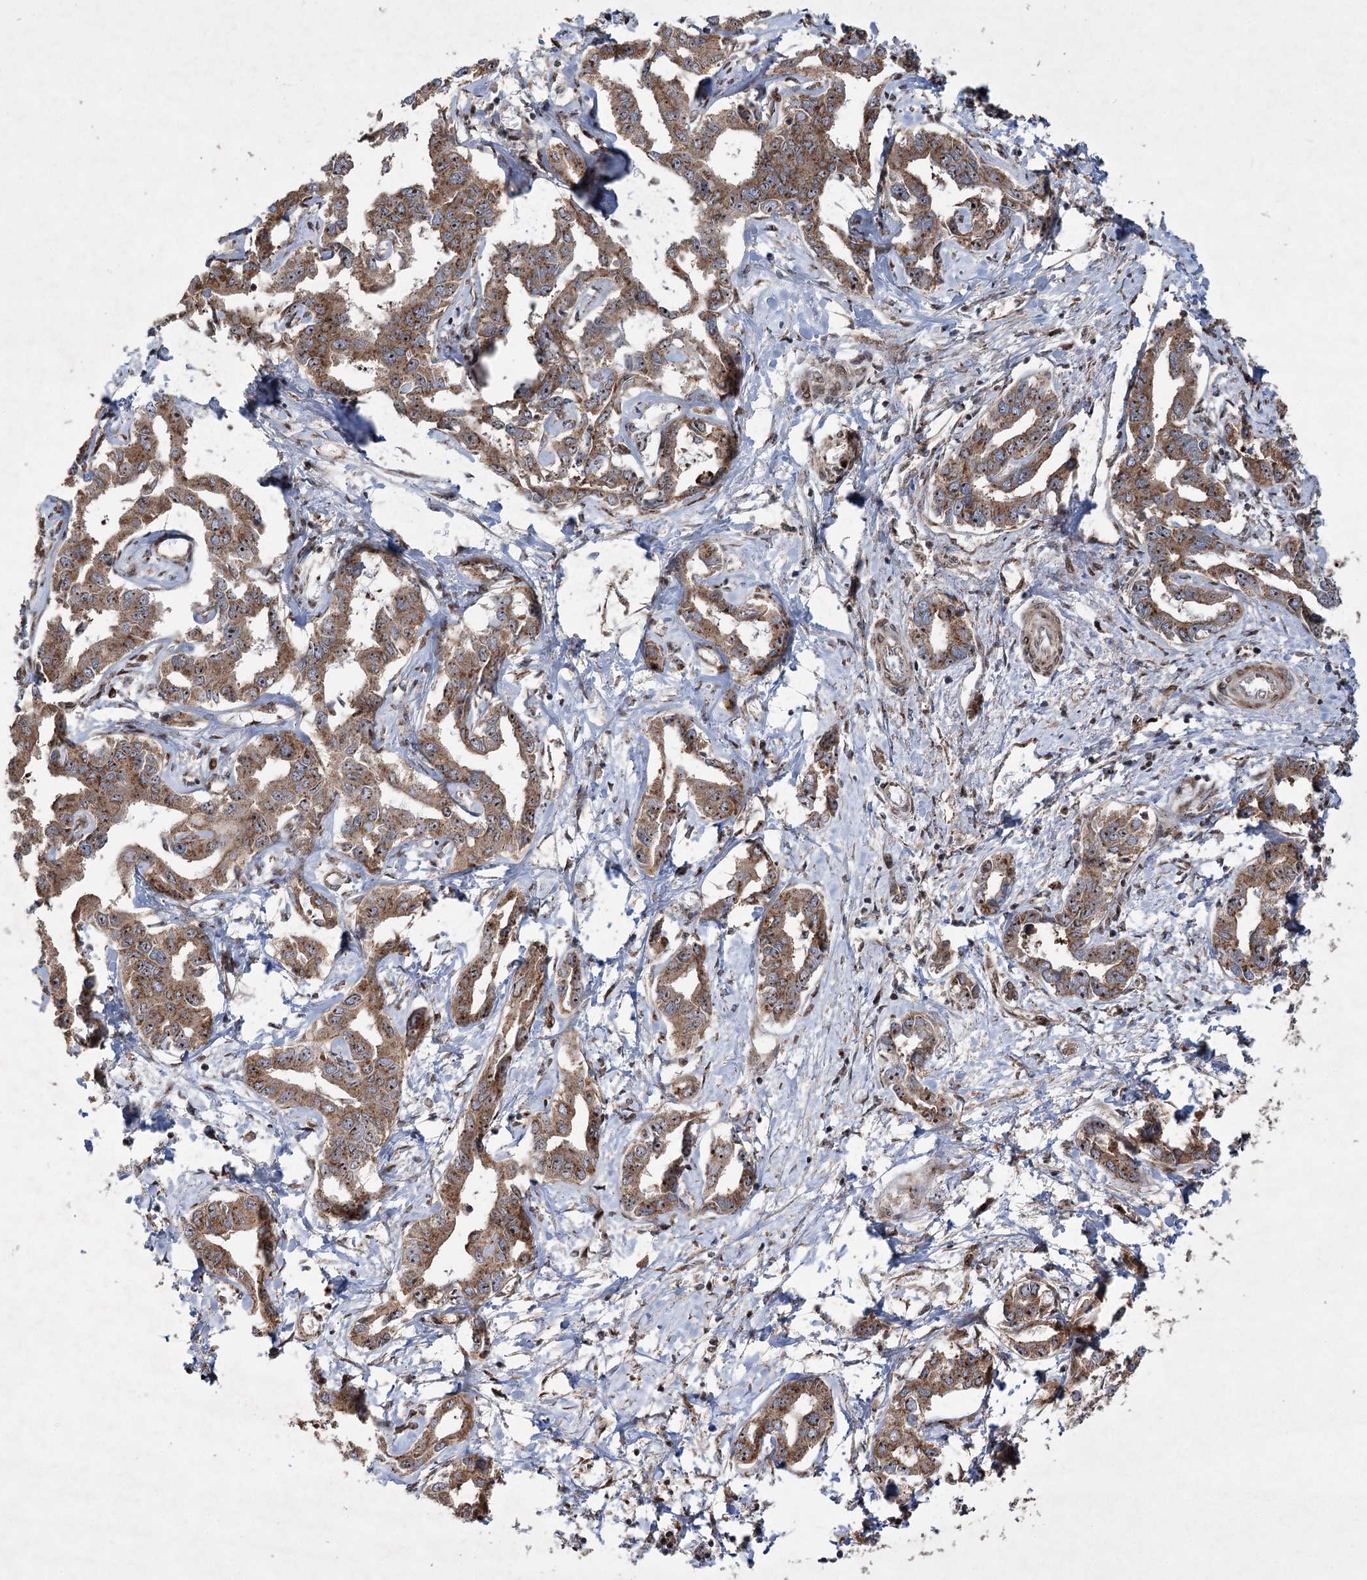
{"staining": {"intensity": "moderate", "quantity": ">75%", "location": "cytoplasmic/membranous,nuclear"}, "tissue": "liver cancer", "cell_type": "Tumor cells", "image_type": "cancer", "snomed": [{"axis": "morphology", "description": "Cholangiocarcinoma"}, {"axis": "topography", "description": "Liver"}], "caption": "Protein staining of liver cancer (cholangiocarcinoma) tissue exhibits moderate cytoplasmic/membranous and nuclear positivity in approximately >75% of tumor cells.", "gene": "SERINC5", "patient": {"sex": "male", "age": 59}}